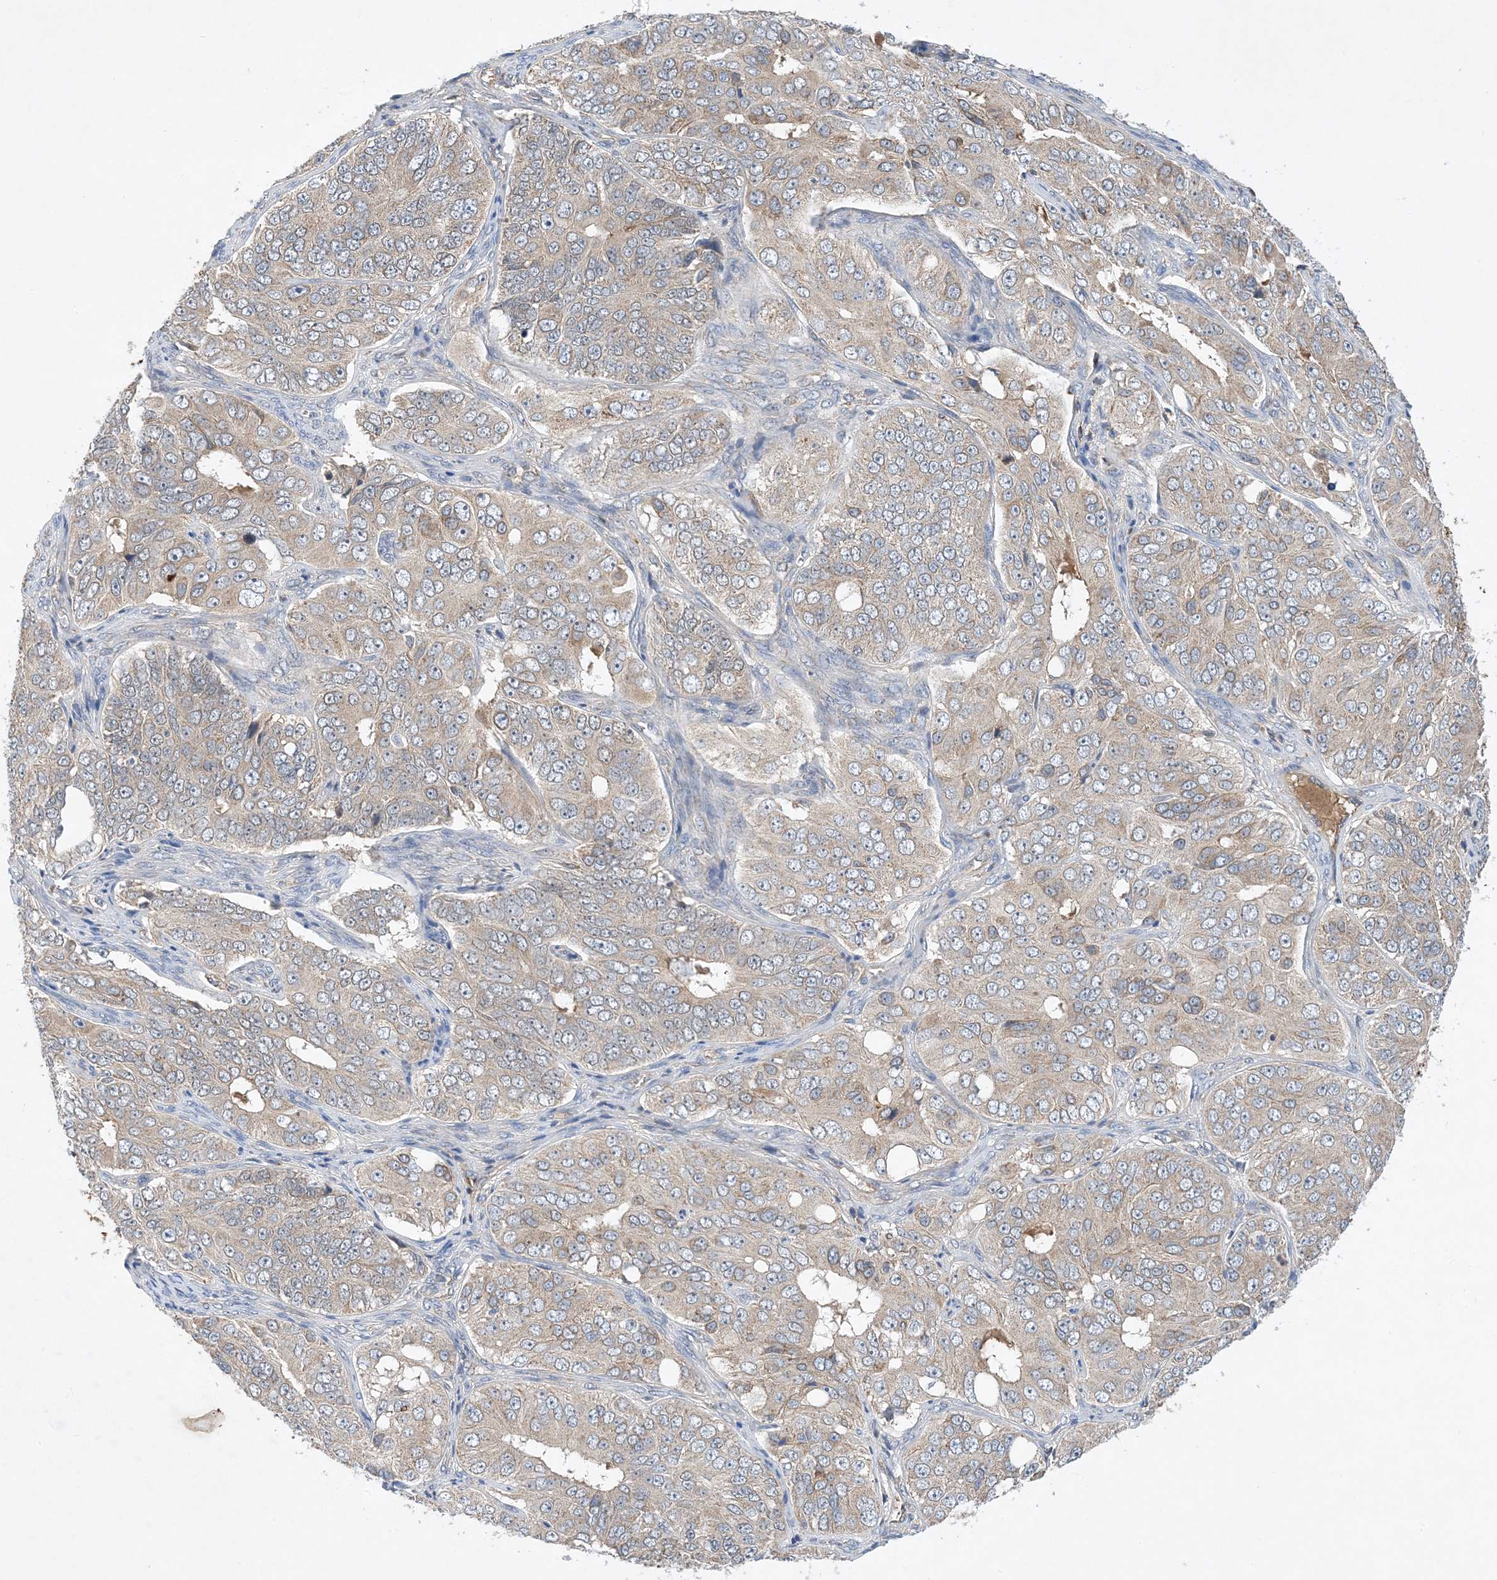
{"staining": {"intensity": "weak", "quantity": "25%-75%", "location": "cytoplasmic/membranous"}, "tissue": "ovarian cancer", "cell_type": "Tumor cells", "image_type": "cancer", "snomed": [{"axis": "morphology", "description": "Carcinoma, endometroid"}, {"axis": "topography", "description": "Ovary"}], "caption": "Tumor cells reveal low levels of weak cytoplasmic/membranous expression in about 25%-75% of cells in human ovarian cancer (endometroid carcinoma).", "gene": "STK19", "patient": {"sex": "female", "age": 51}}